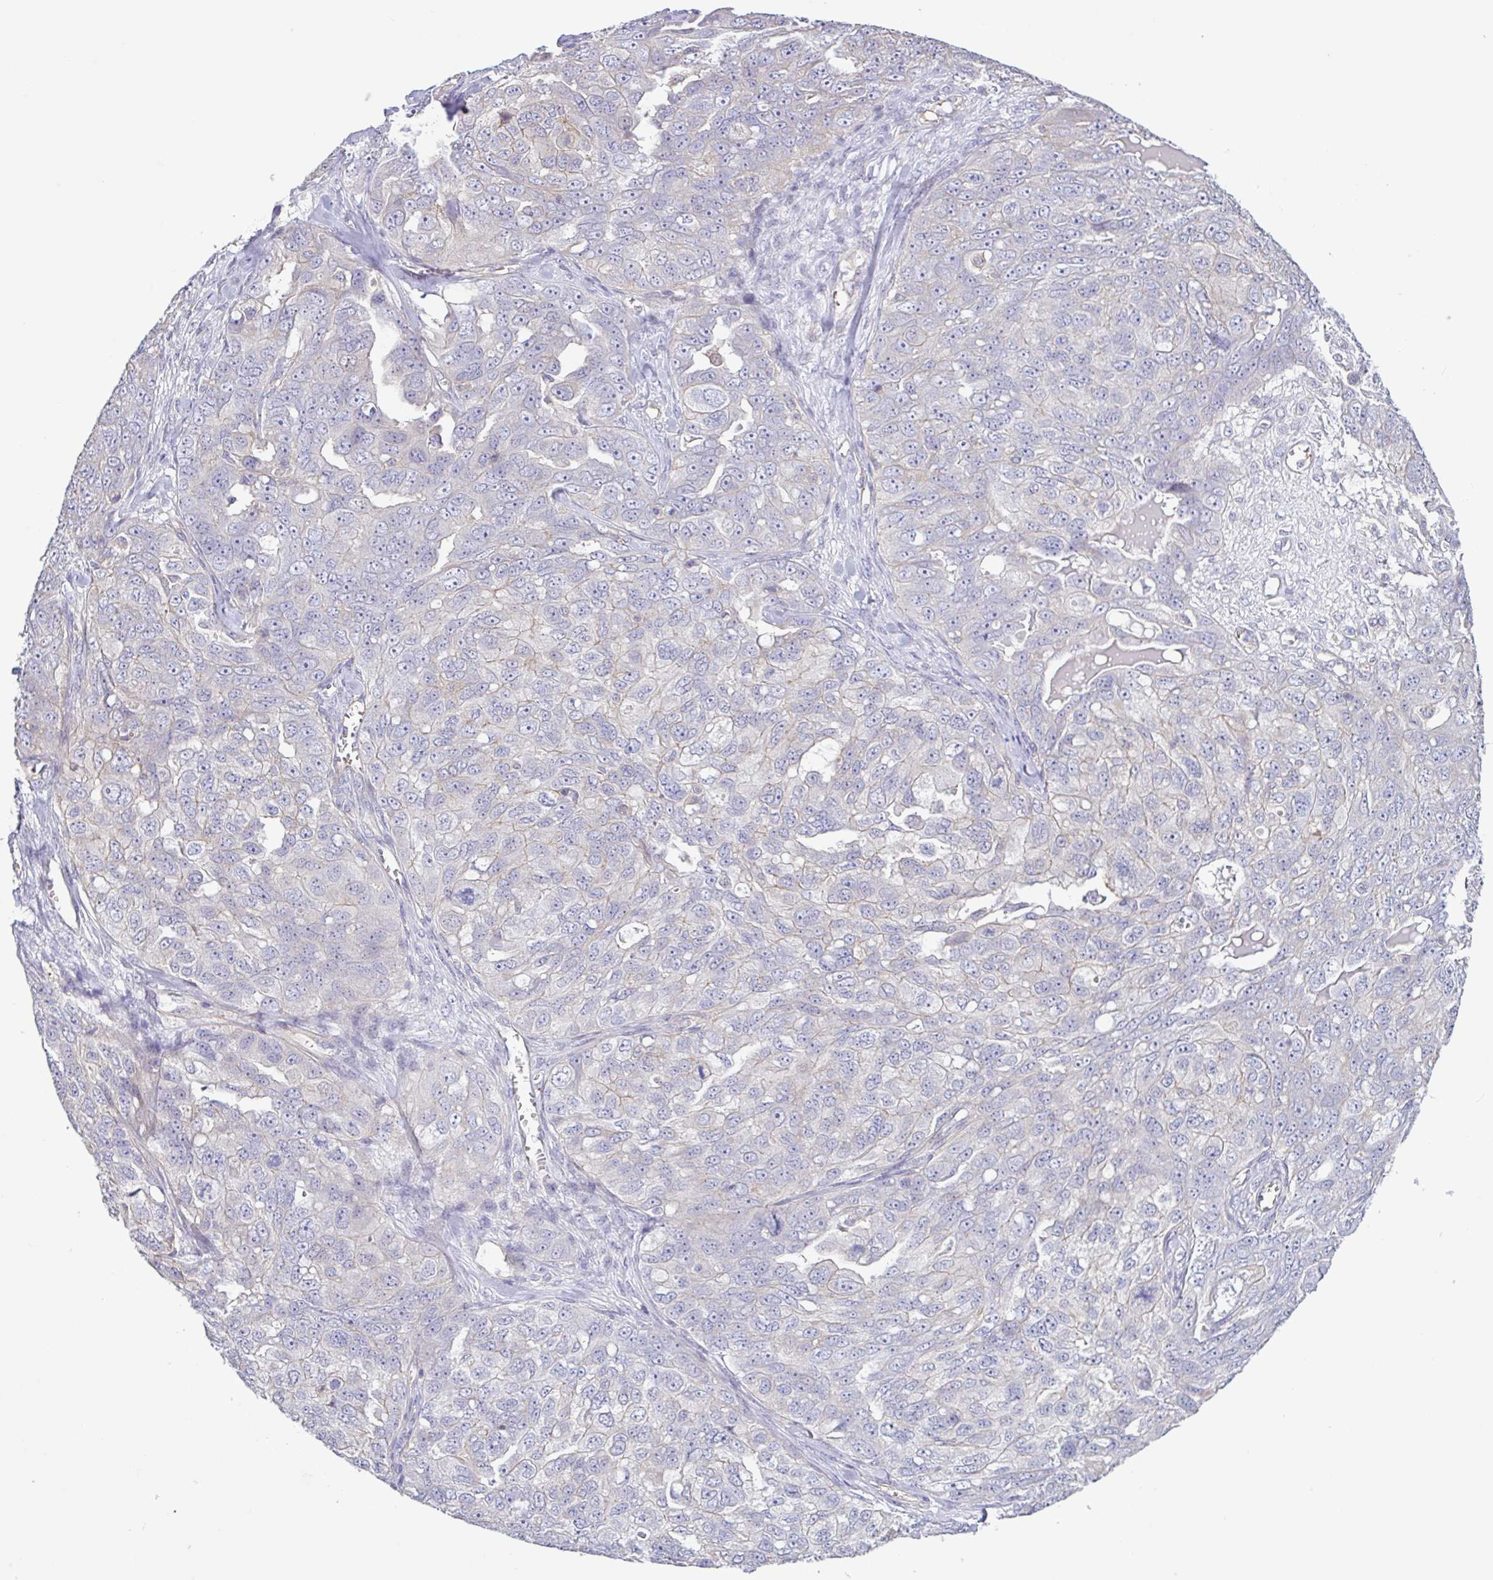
{"staining": {"intensity": "negative", "quantity": "none", "location": "none"}, "tissue": "ovarian cancer", "cell_type": "Tumor cells", "image_type": "cancer", "snomed": [{"axis": "morphology", "description": "Carcinoma, endometroid"}, {"axis": "topography", "description": "Ovary"}], "caption": "Tumor cells show no significant expression in endometroid carcinoma (ovarian). The staining is performed using DAB brown chromogen with nuclei counter-stained in using hematoxylin.", "gene": "PLCD4", "patient": {"sex": "female", "age": 70}}